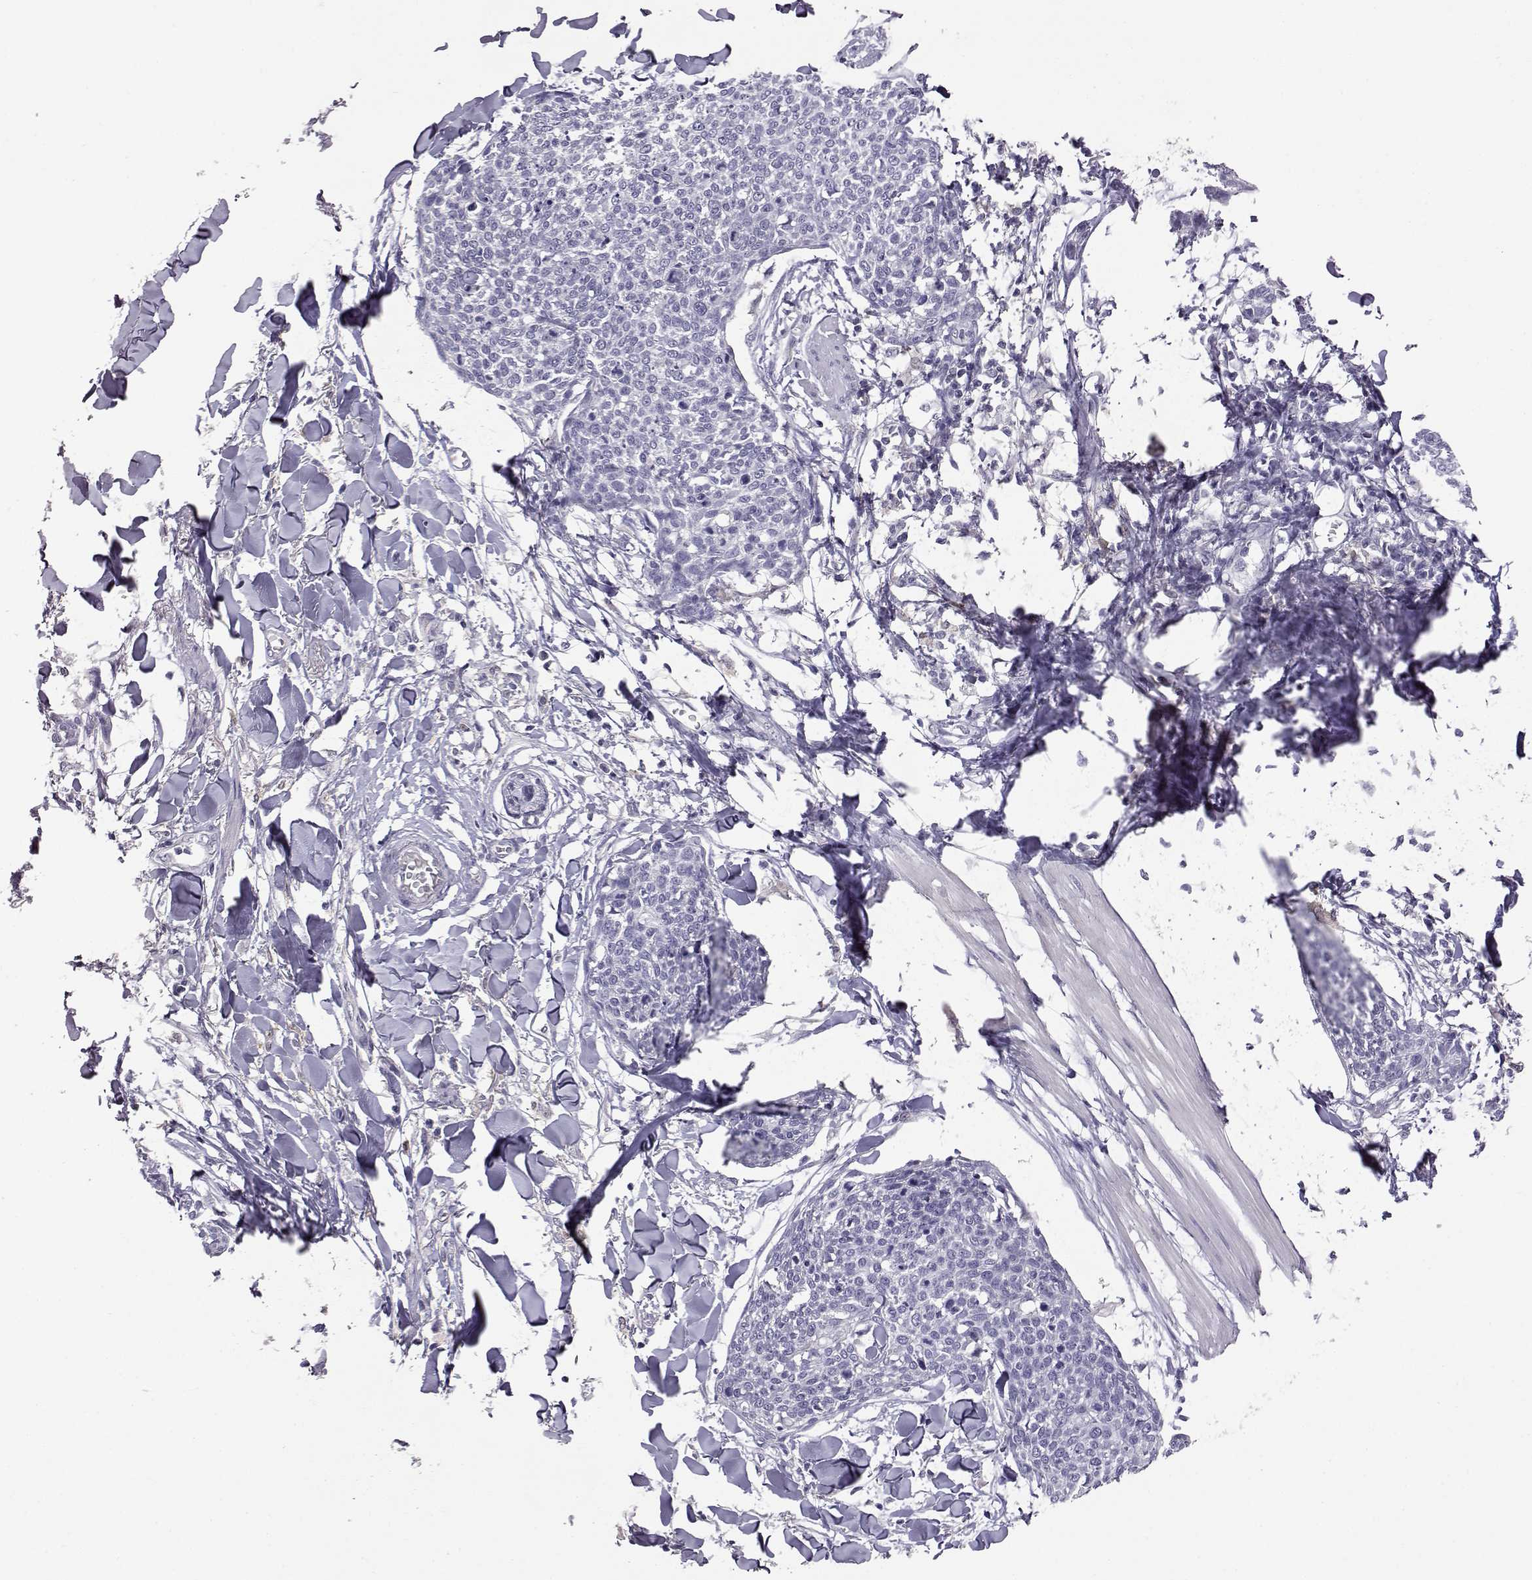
{"staining": {"intensity": "negative", "quantity": "none", "location": "none"}, "tissue": "skin cancer", "cell_type": "Tumor cells", "image_type": "cancer", "snomed": [{"axis": "morphology", "description": "Squamous cell carcinoma, NOS"}, {"axis": "topography", "description": "Skin"}, {"axis": "topography", "description": "Vulva"}], "caption": "The image displays no staining of tumor cells in squamous cell carcinoma (skin).", "gene": "AKR1B1", "patient": {"sex": "female", "age": 75}}